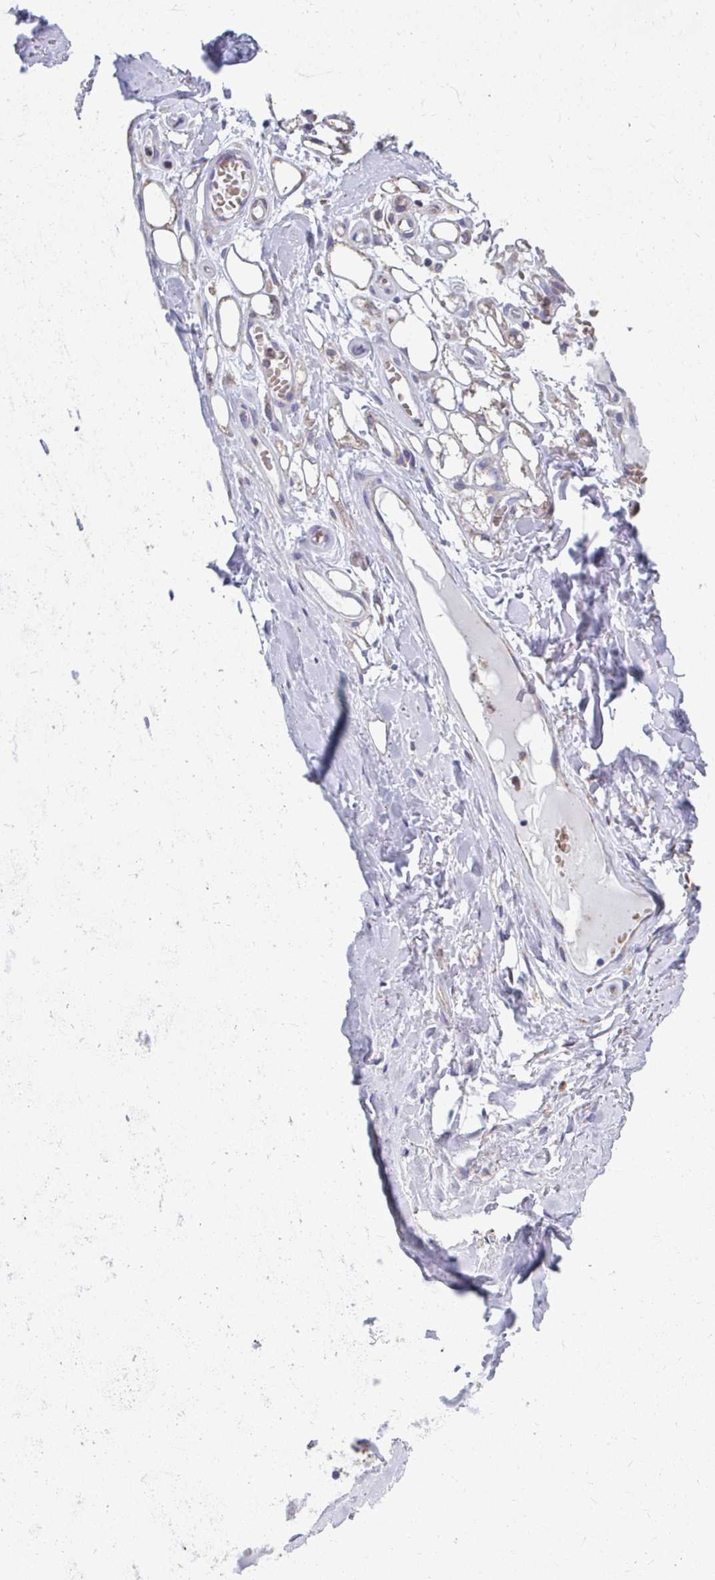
{"staining": {"intensity": "negative", "quantity": "none", "location": "none"}, "tissue": "adipose tissue", "cell_type": "Adipocytes", "image_type": "normal", "snomed": [{"axis": "morphology", "description": "Normal tissue, NOS"}, {"axis": "topography", "description": "Cartilage tissue"}, {"axis": "topography", "description": "Nasopharynx"}, {"axis": "topography", "description": "Thyroid gland"}], "caption": "Immunohistochemistry micrograph of normal adipose tissue: adipose tissue stained with DAB demonstrates no significant protein positivity in adipocytes.", "gene": "FKBP2", "patient": {"sex": "male", "age": 63}}